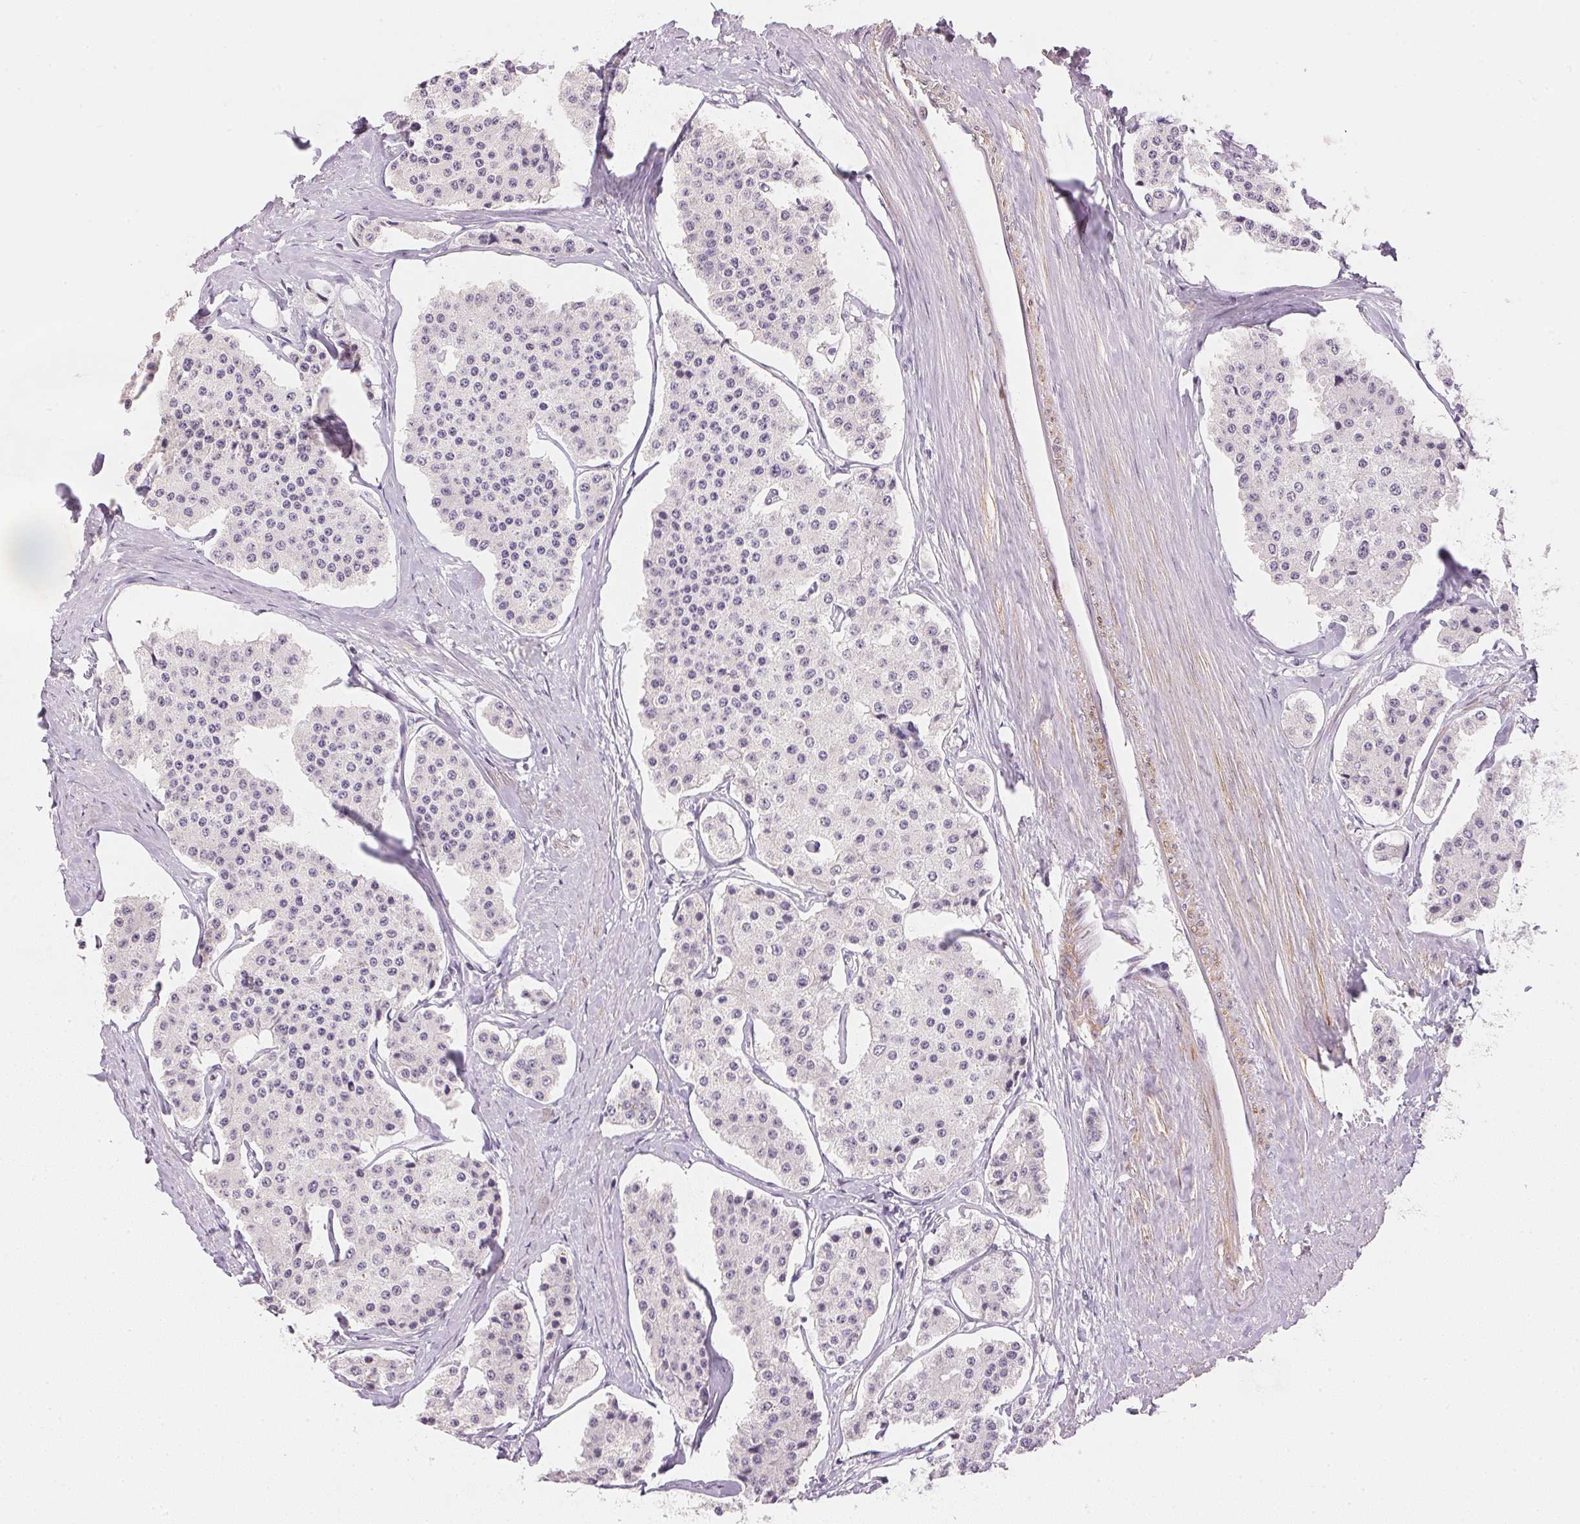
{"staining": {"intensity": "negative", "quantity": "none", "location": "none"}, "tissue": "carcinoid", "cell_type": "Tumor cells", "image_type": "cancer", "snomed": [{"axis": "morphology", "description": "Carcinoid, malignant, NOS"}, {"axis": "topography", "description": "Small intestine"}], "caption": "Human carcinoid stained for a protein using IHC shows no positivity in tumor cells.", "gene": "SMTN", "patient": {"sex": "female", "age": 65}}